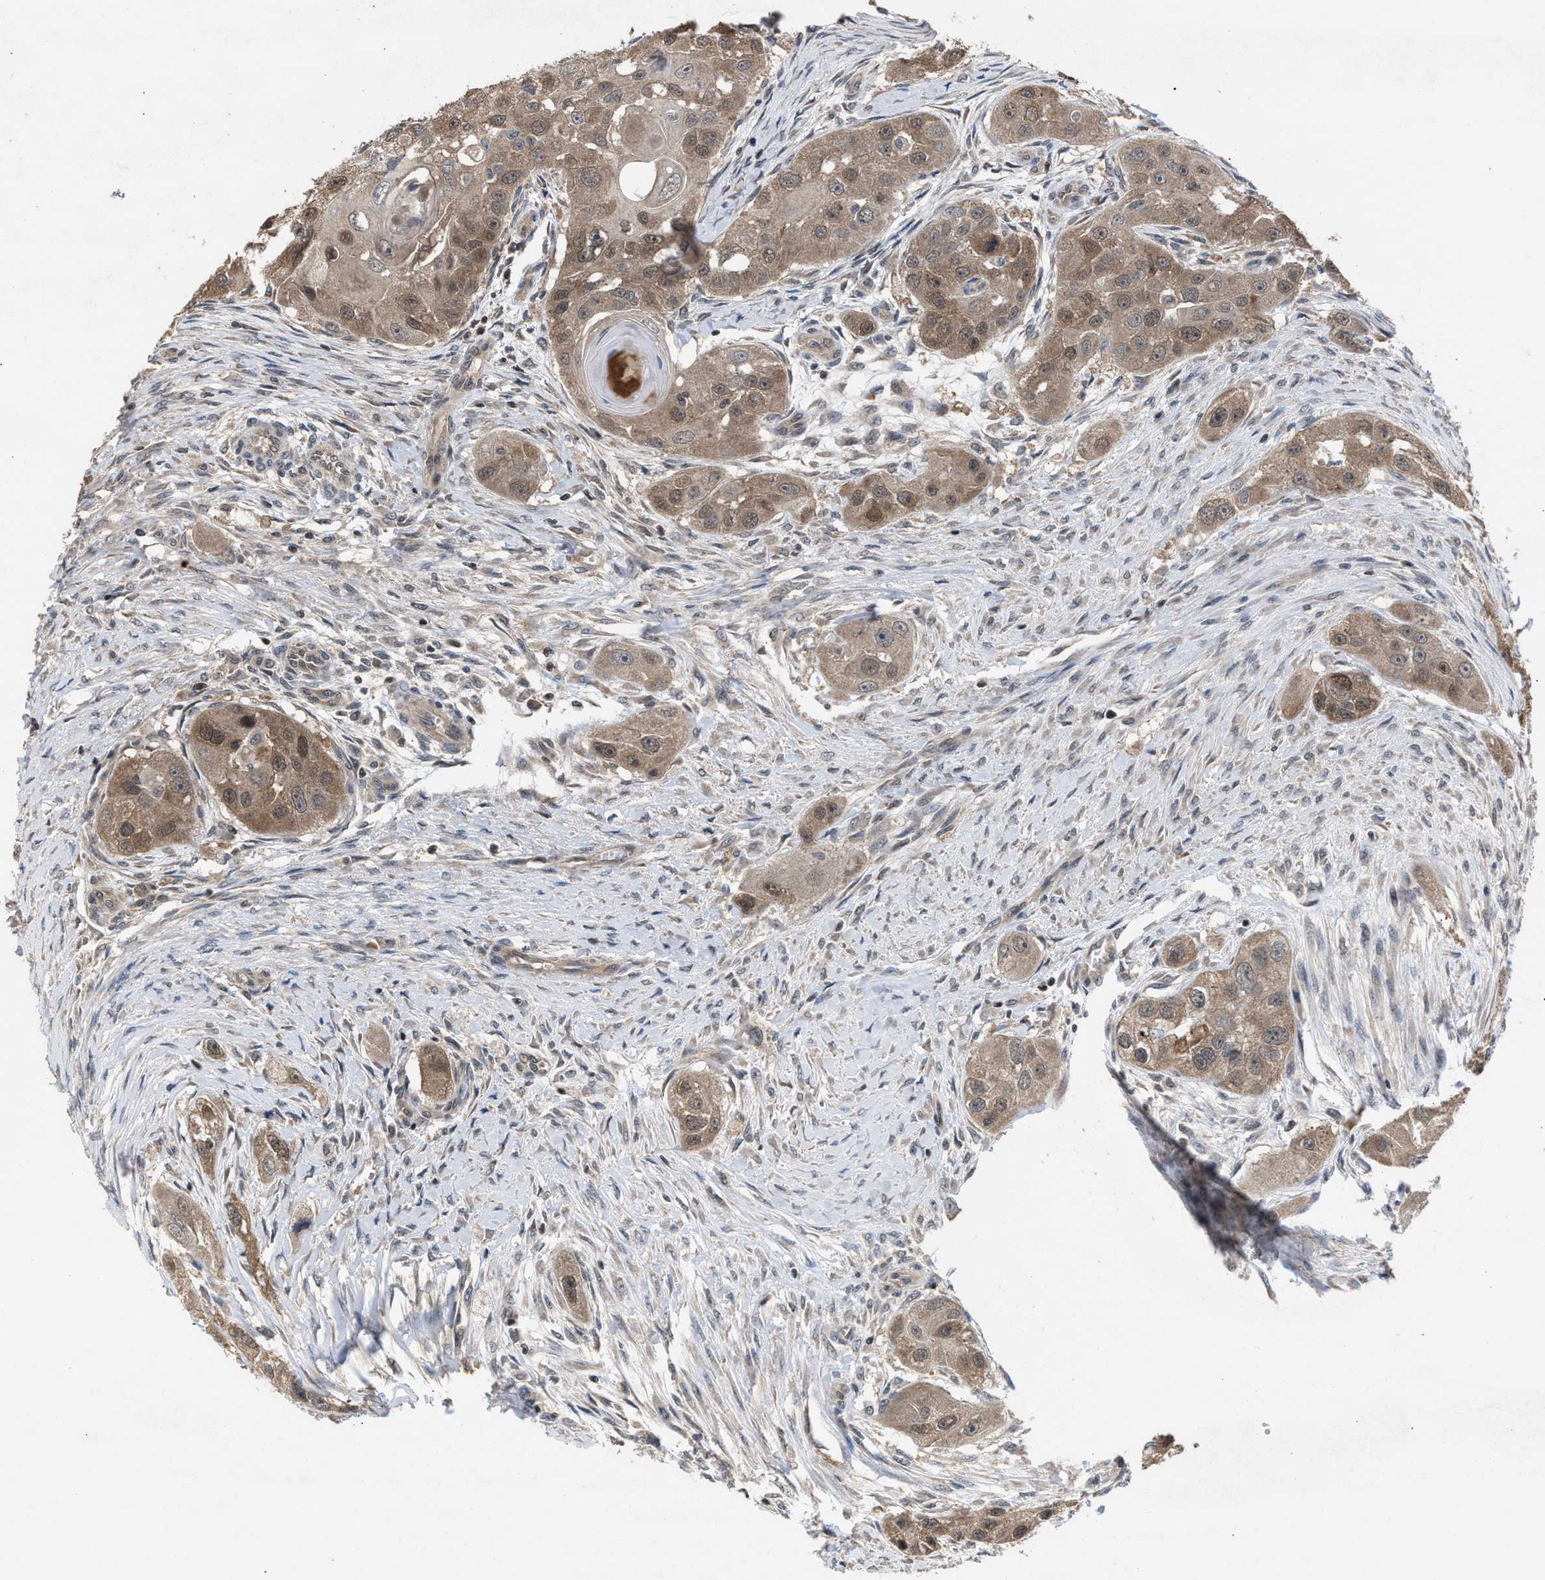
{"staining": {"intensity": "moderate", "quantity": ">75%", "location": "cytoplasmic/membranous"}, "tissue": "head and neck cancer", "cell_type": "Tumor cells", "image_type": "cancer", "snomed": [{"axis": "morphology", "description": "Normal tissue, NOS"}, {"axis": "morphology", "description": "Squamous cell carcinoma, NOS"}, {"axis": "topography", "description": "Skeletal muscle"}, {"axis": "topography", "description": "Head-Neck"}], "caption": "This histopathology image reveals head and neck cancer stained with immunohistochemistry to label a protein in brown. The cytoplasmic/membranous of tumor cells show moderate positivity for the protein. Nuclei are counter-stained blue.", "gene": "C9orf78", "patient": {"sex": "male", "age": 51}}